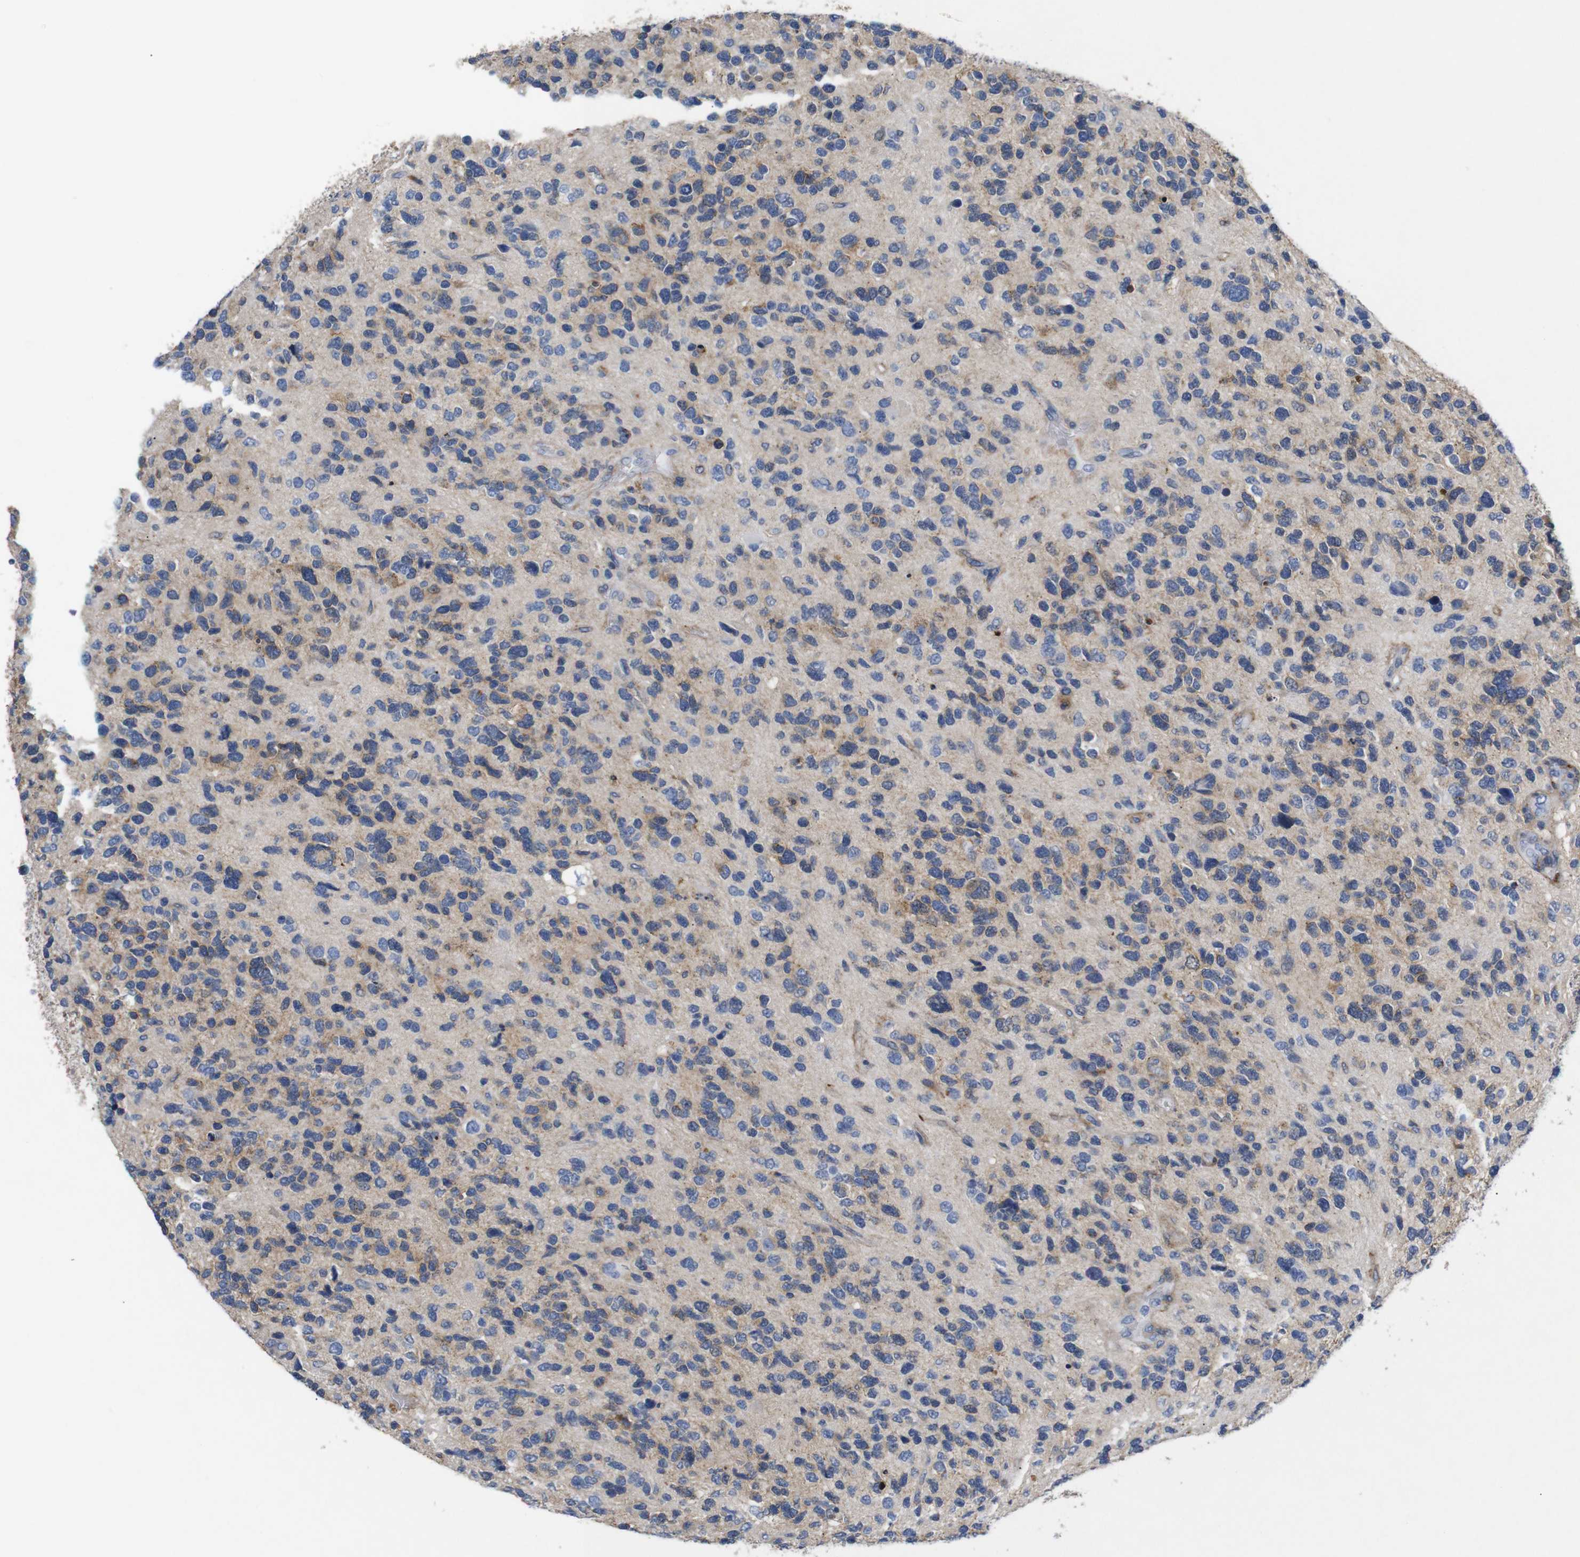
{"staining": {"intensity": "weak", "quantity": "<25%", "location": "cytoplasmic/membranous"}, "tissue": "glioma", "cell_type": "Tumor cells", "image_type": "cancer", "snomed": [{"axis": "morphology", "description": "Glioma, malignant, High grade"}, {"axis": "topography", "description": "Brain"}], "caption": "Immunohistochemistry (IHC) micrograph of glioma stained for a protein (brown), which reveals no positivity in tumor cells.", "gene": "SDCBP", "patient": {"sex": "female", "age": 58}}